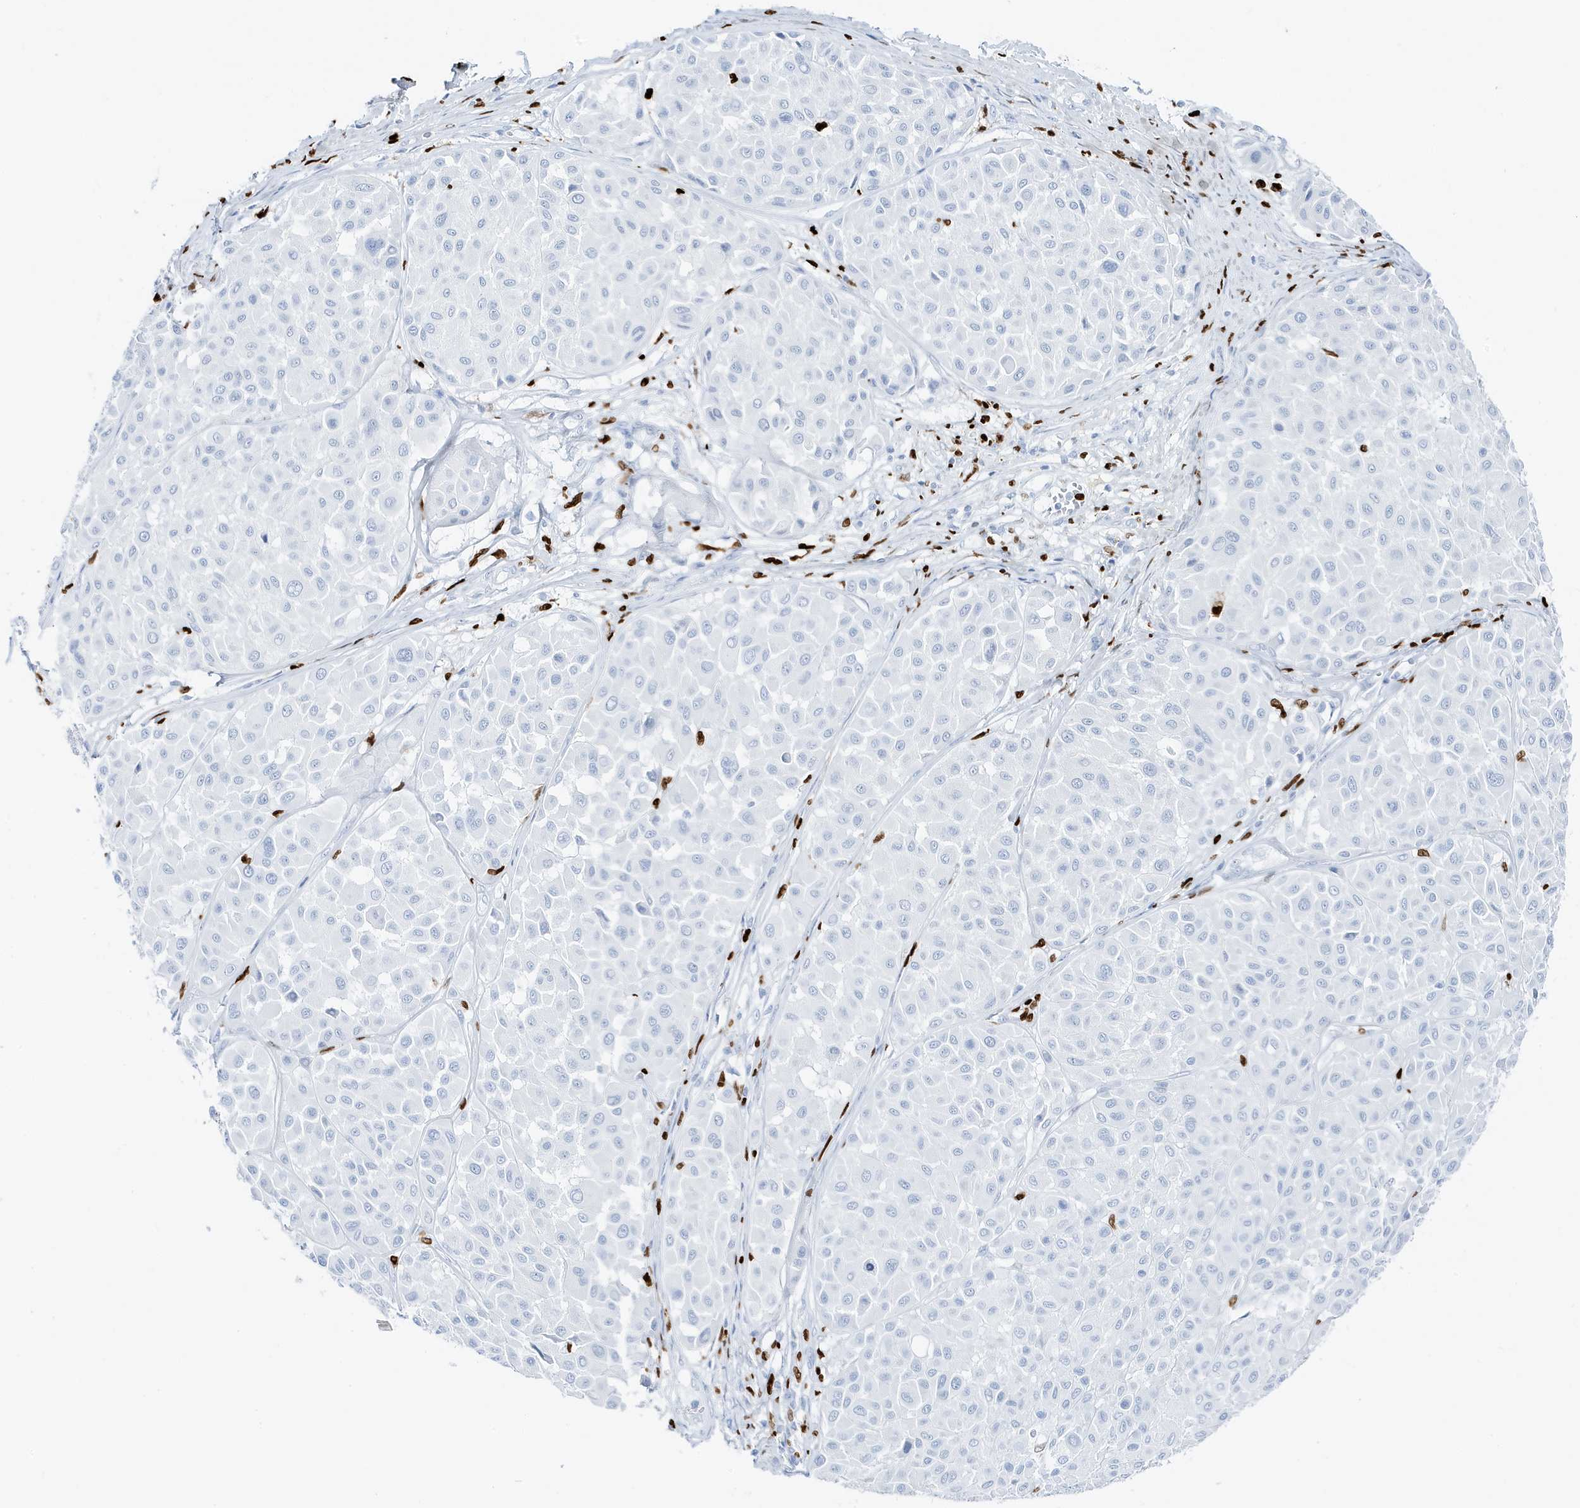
{"staining": {"intensity": "negative", "quantity": "none", "location": "none"}, "tissue": "melanoma", "cell_type": "Tumor cells", "image_type": "cancer", "snomed": [{"axis": "morphology", "description": "Malignant melanoma, Metastatic site"}, {"axis": "topography", "description": "Soft tissue"}], "caption": "Protein analysis of melanoma displays no significant staining in tumor cells. (DAB IHC with hematoxylin counter stain).", "gene": "MNDA", "patient": {"sex": "male", "age": 41}}